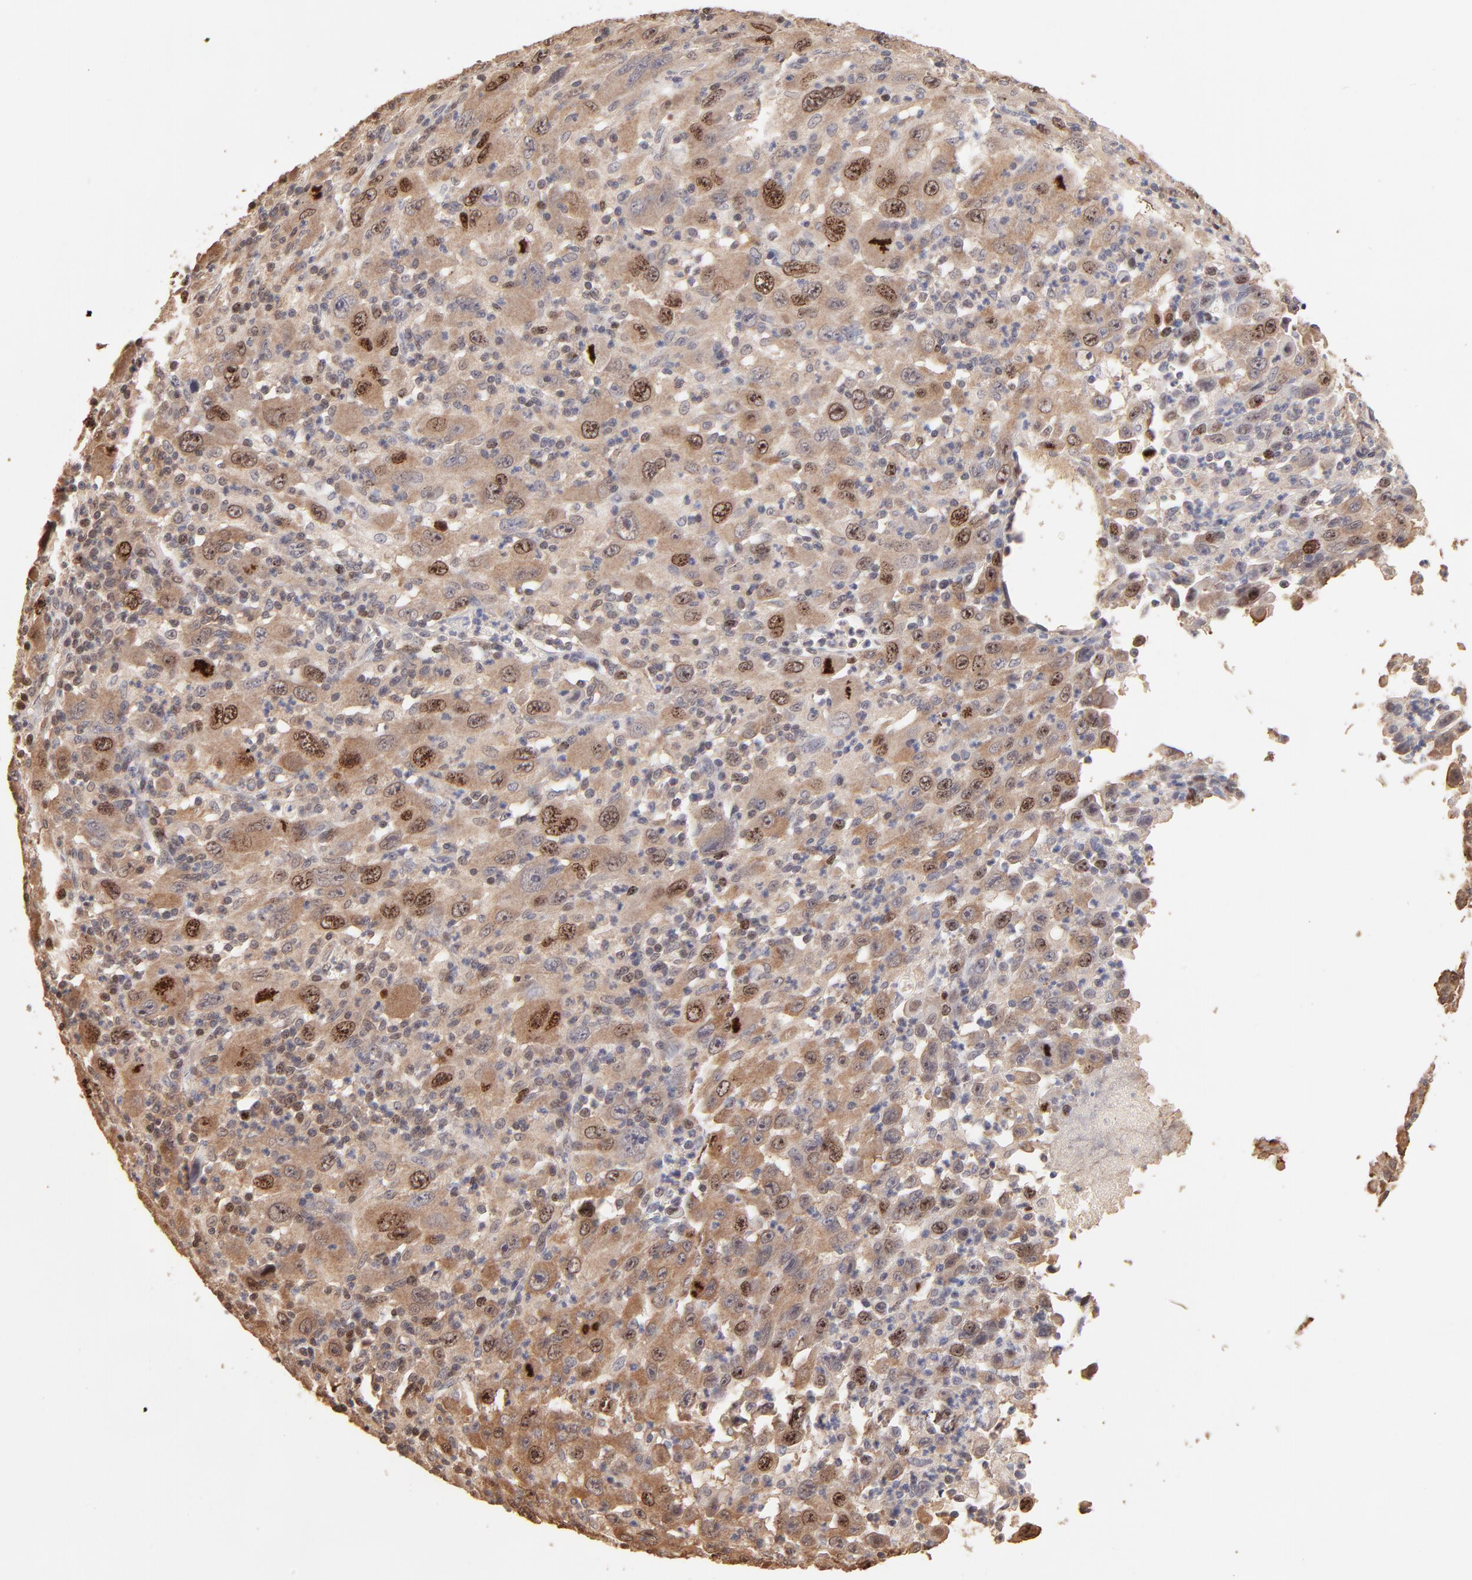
{"staining": {"intensity": "moderate", "quantity": "25%-75%", "location": "cytoplasmic/membranous,nuclear"}, "tissue": "melanoma", "cell_type": "Tumor cells", "image_type": "cancer", "snomed": [{"axis": "morphology", "description": "Malignant melanoma, Metastatic site"}, {"axis": "topography", "description": "Skin"}], "caption": "Immunohistochemical staining of human malignant melanoma (metastatic site) exhibits medium levels of moderate cytoplasmic/membranous and nuclear expression in approximately 25%-75% of tumor cells.", "gene": "BIRC5", "patient": {"sex": "female", "age": 56}}